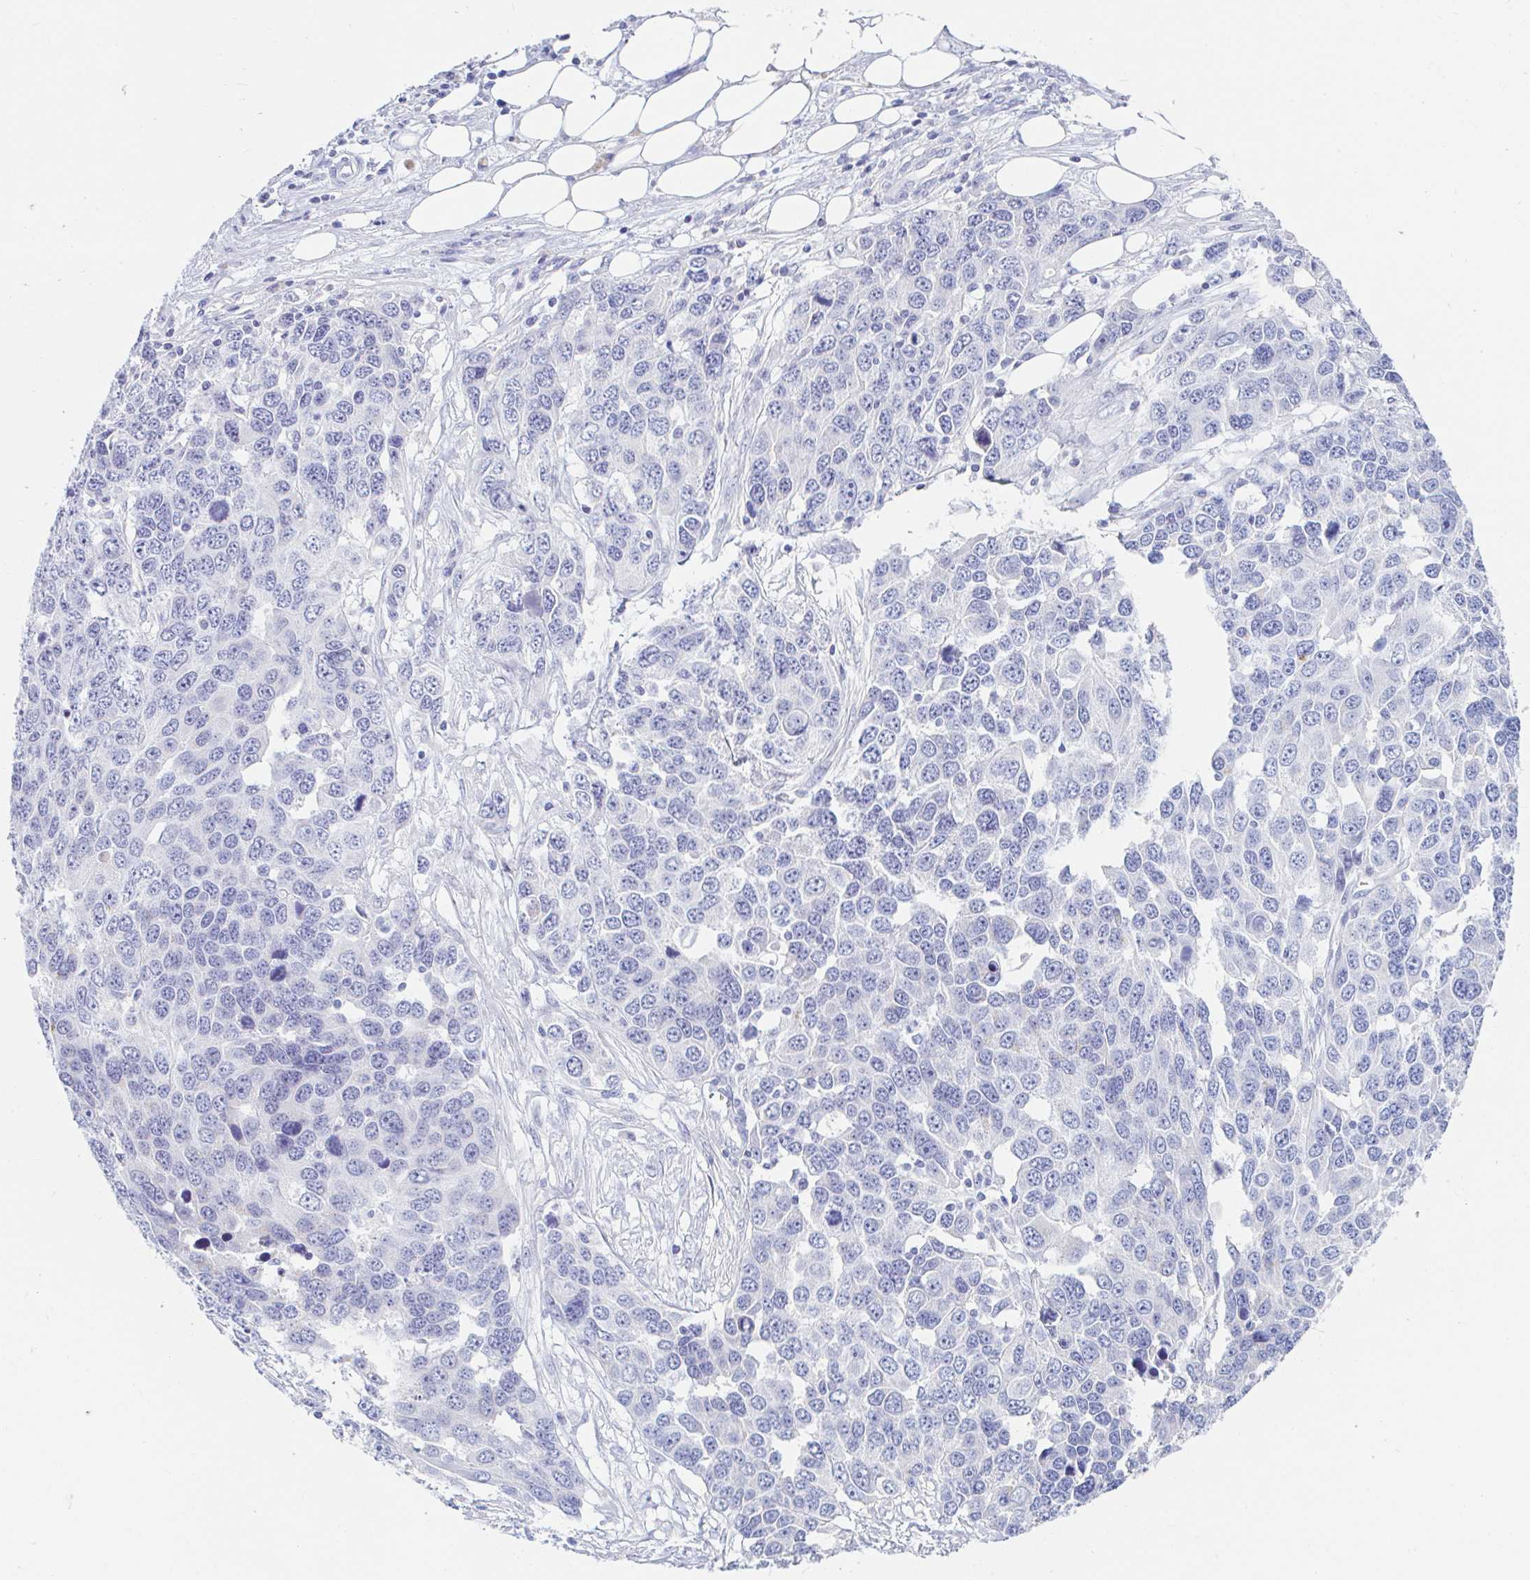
{"staining": {"intensity": "negative", "quantity": "none", "location": "none"}, "tissue": "ovarian cancer", "cell_type": "Tumor cells", "image_type": "cancer", "snomed": [{"axis": "morphology", "description": "Cystadenocarcinoma, serous, NOS"}, {"axis": "topography", "description": "Ovary"}], "caption": "Immunohistochemical staining of ovarian cancer shows no significant positivity in tumor cells.", "gene": "TEX44", "patient": {"sex": "female", "age": 76}}